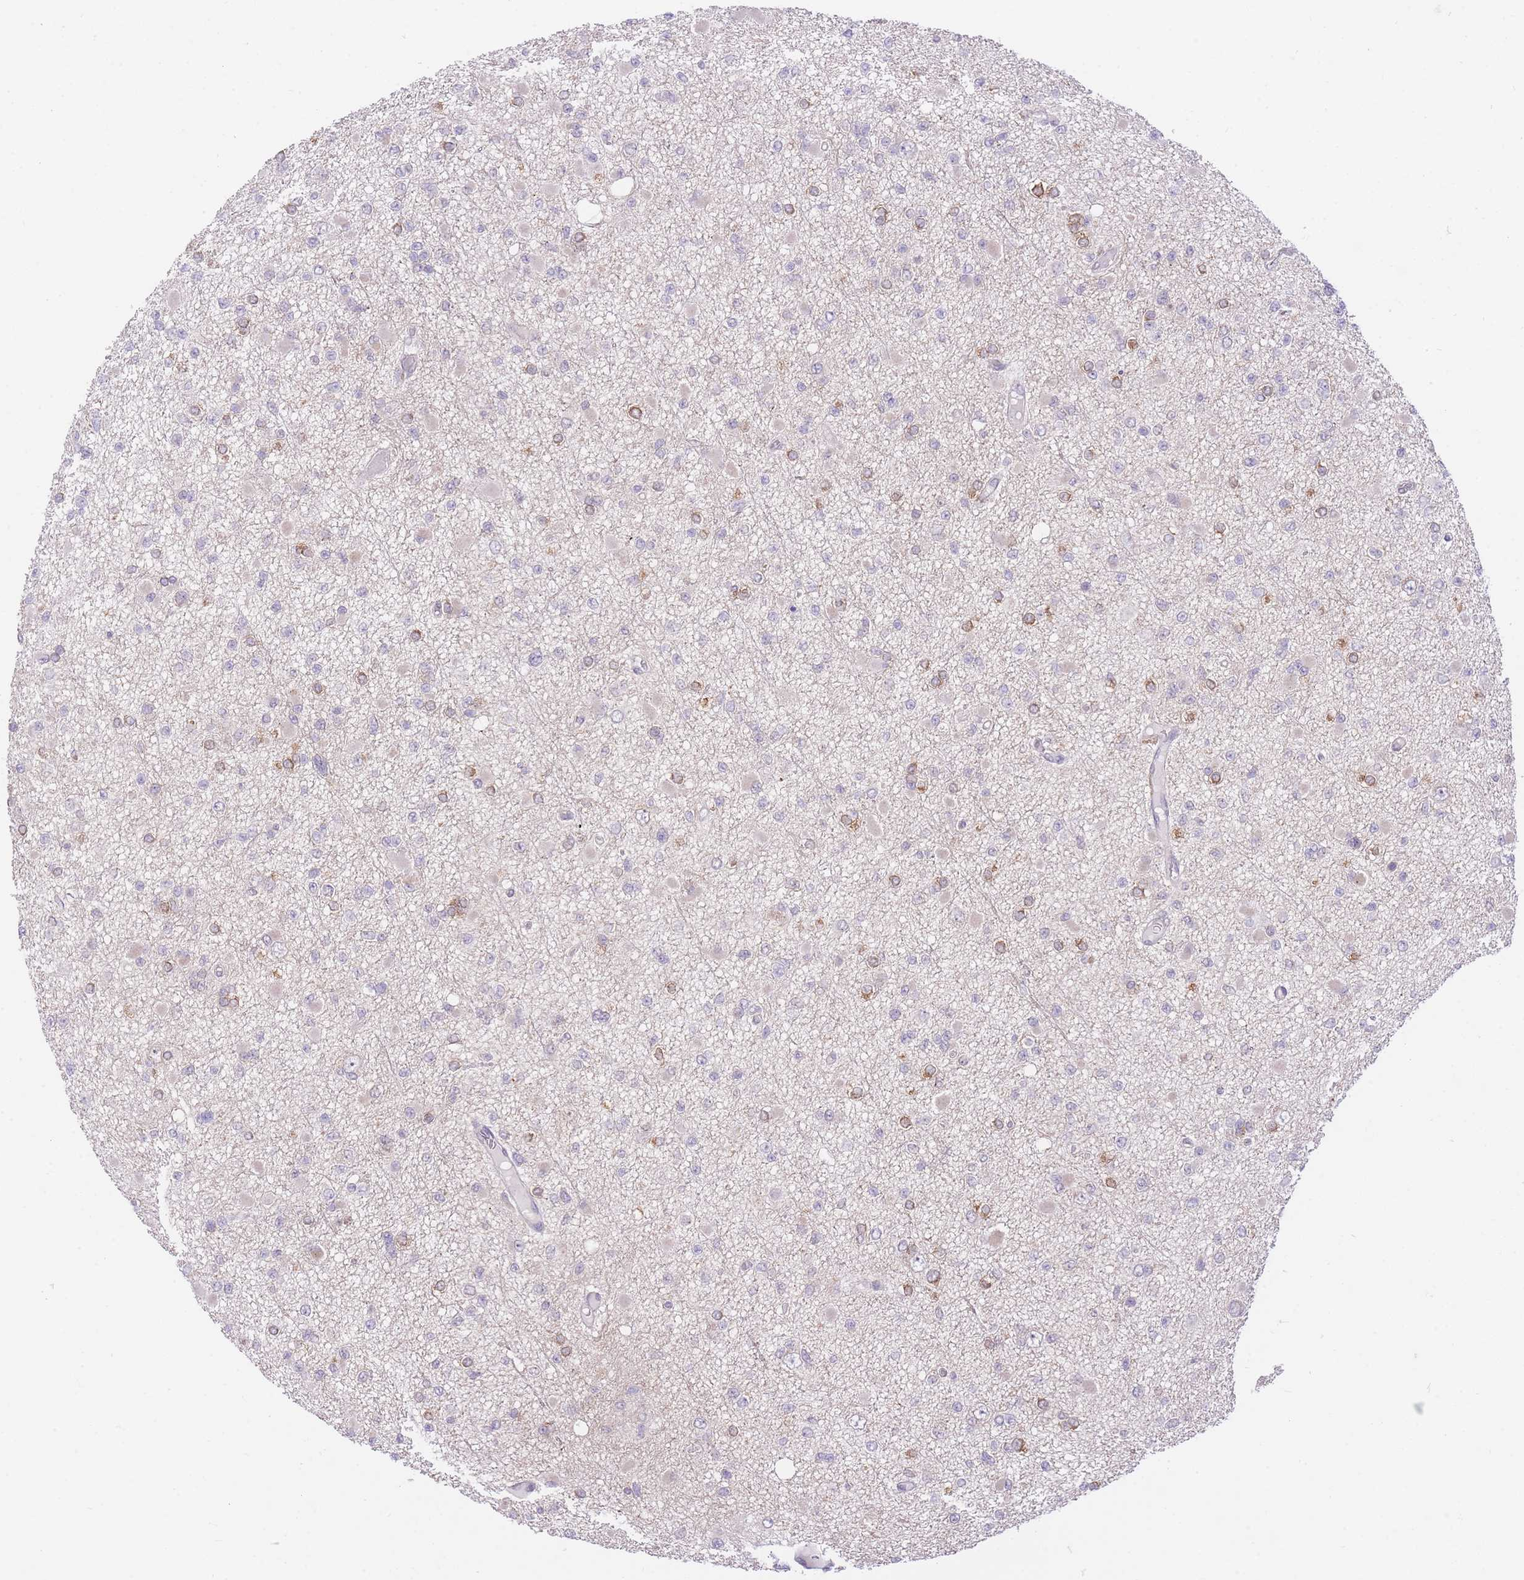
{"staining": {"intensity": "moderate", "quantity": "<25%", "location": "cytoplasmic/membranous"}, "tissue": "glioma", "cell_type": "Tumor cells", "image_type": "cancer", "snomed": [{"axis": "morphology", "description": "Glioma, malignant, Low grade"}, {"axis": "topography", "description": "Brain"}], "caption": "Approximately <25% of tumor cells in human glioma show moderate cytoplasmic/membranous protein positivity as visualized by brown immunohistochemical staining.", "gene": "STK39", "patient": {"sex": "female", "age": 22}}